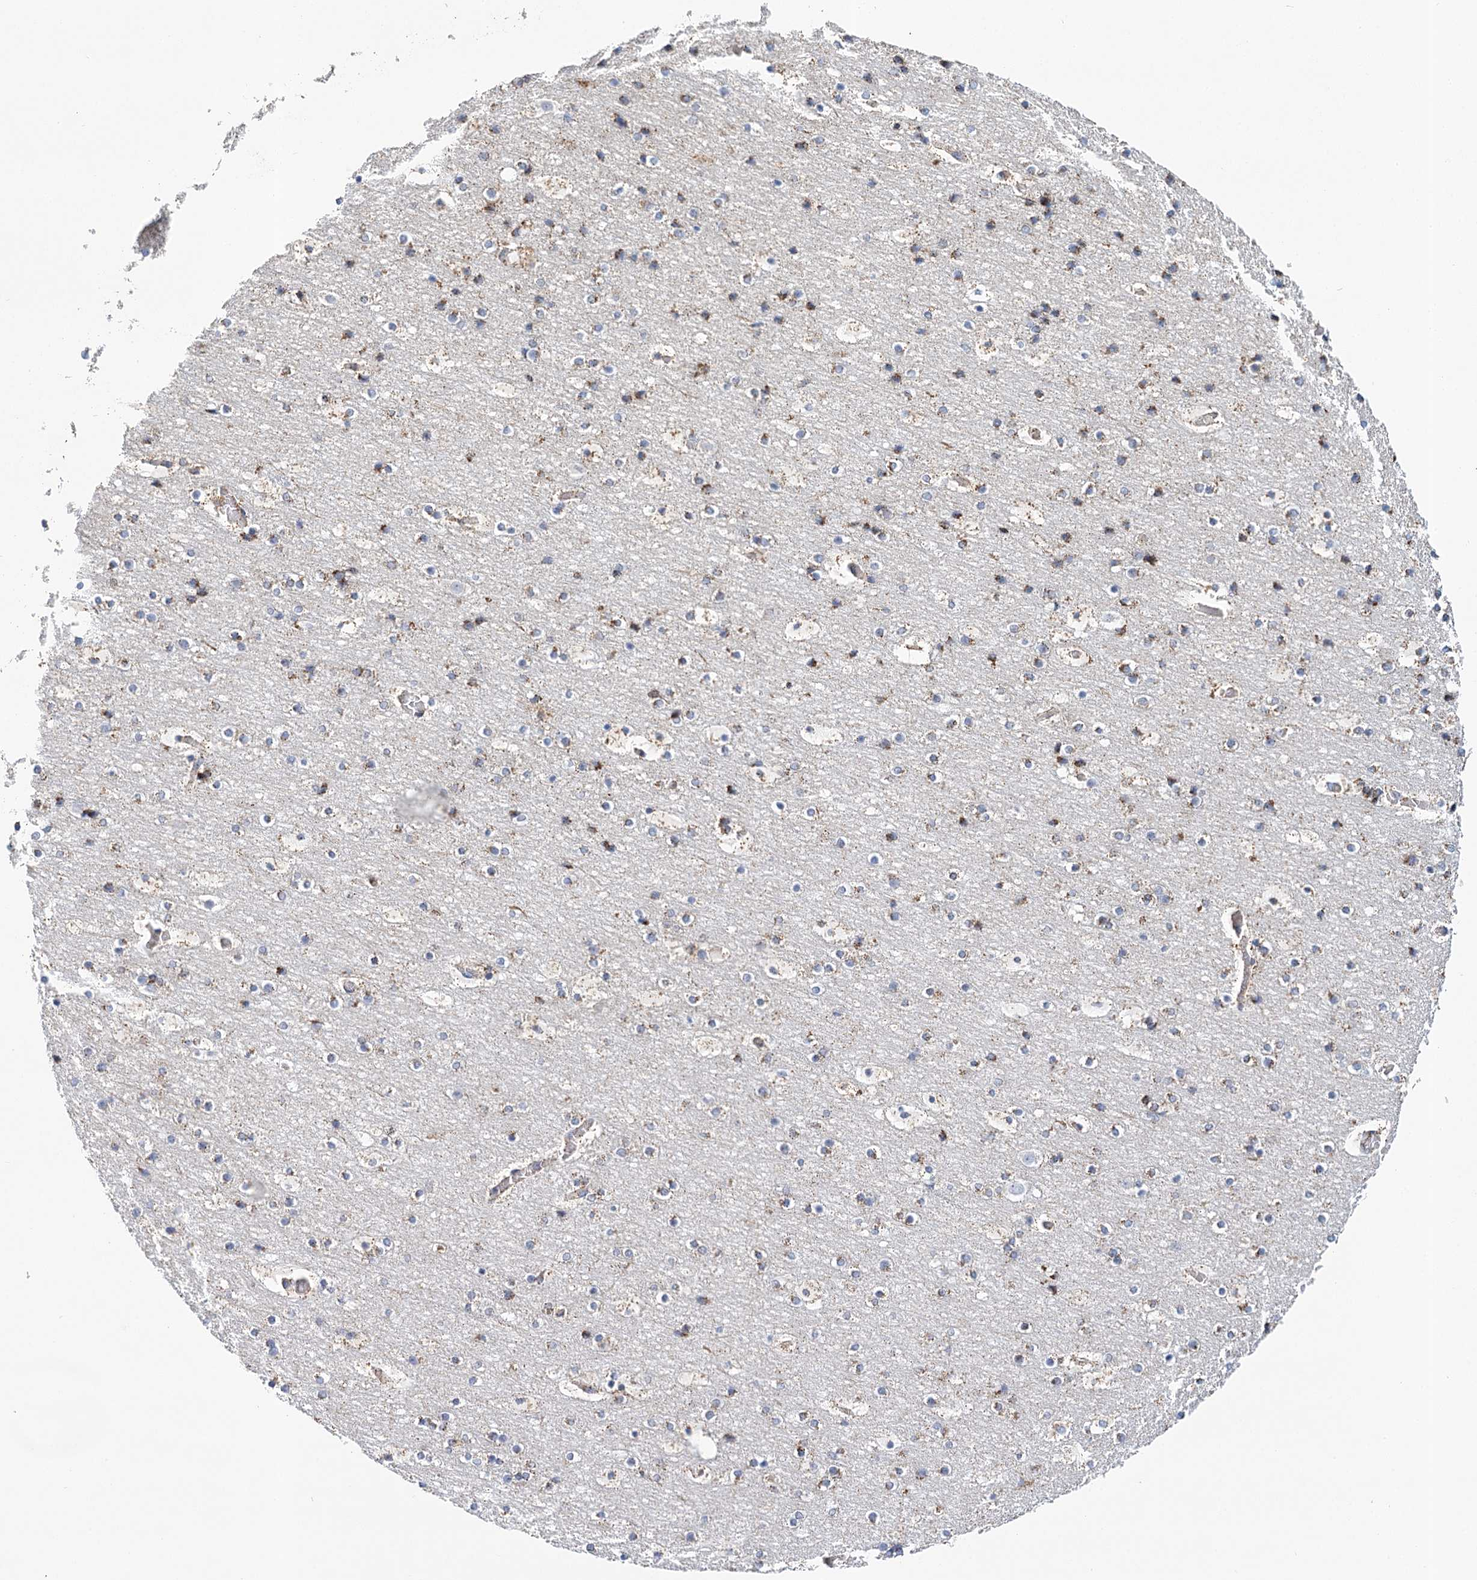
{"staining": {"intensity": "moderate", "quantity": "25%-75%", "location": "cytoplasmic/membranous"}, "tissue": "cerebral cortex", "cell_type": "Endothelial cells", "image_type": "normal", "snomed": [{"axis": "morphology", "description": "Normal tissue, NOS"}, {"axis": "topography", "description": "Cerebral cortex"}], "caption": "IHC staining of unremarkable cerebral cortex, which demonstrates medium levels of moderate cytoplasmic/membranous staining in approximately 25%-75% of endothelial cells indicating moderate cytoplasmic/membranous protein expression. The staining was performed using DAB (3,3'-diaminobenzidine) (brown) for protein detection and nuclei were counterstained in hematoxylin (blue).", "gene": "LSS", "patient": {"sex": "male", "age": 57}}